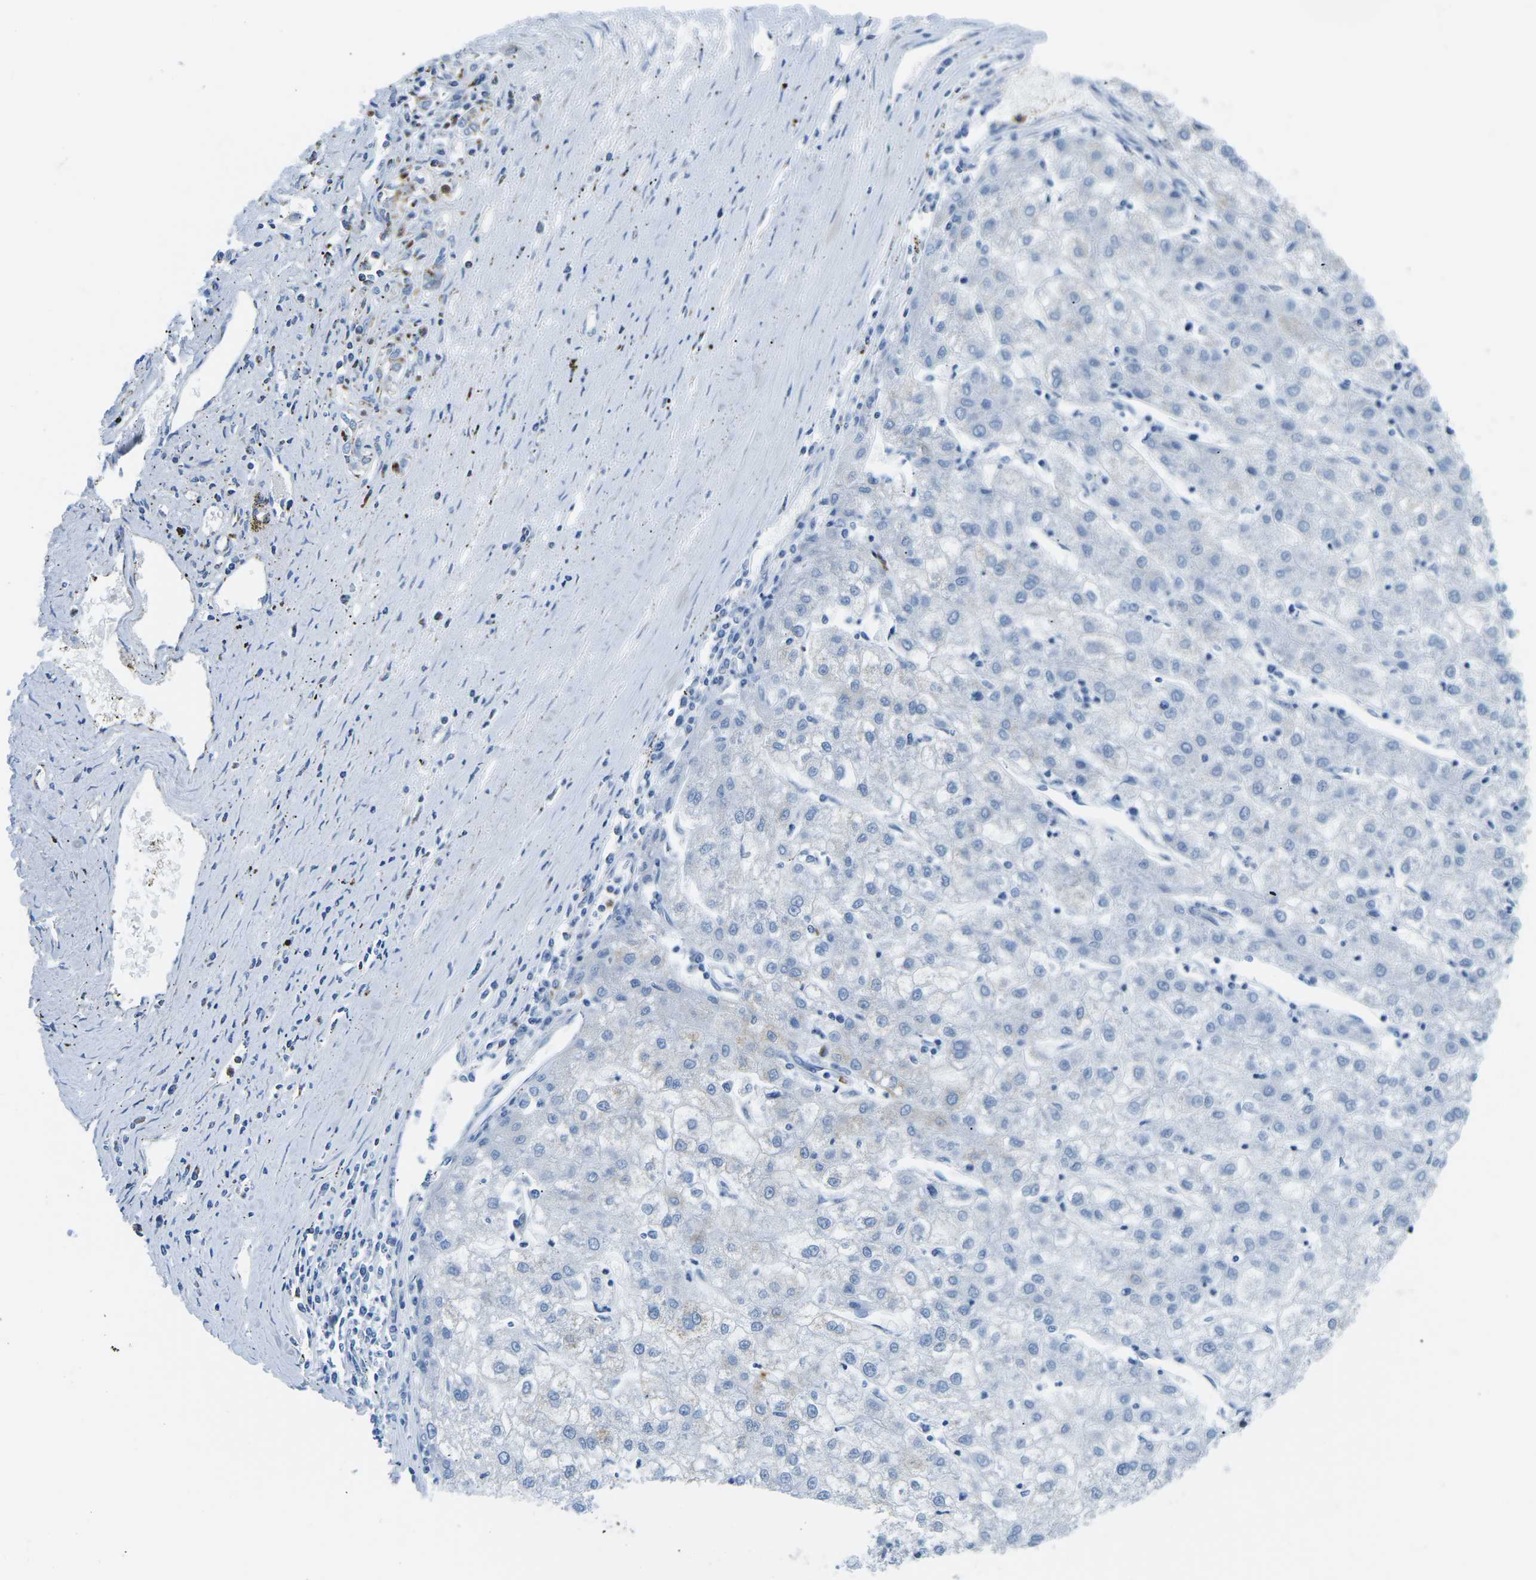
{"staining": {"intensity": "negative", "quantity": "none", "location": "none"}, "tissue": "liver cancer", "cell_type": "Tumor cells", "image_type": "cancer", "snomed": [{"axis": "morphology", "description": "Carcinoma, Hepatocellular, NOS"}, {"axis": "topography", "description": "Liver"}], "caption": "DAB immunohistochemical staining of human hepatocellular carcinoma (liver) reveals no significant positivity in tumor cells.", "gene": "COX6C", "patient": {"sex": "male", "age": 72}}